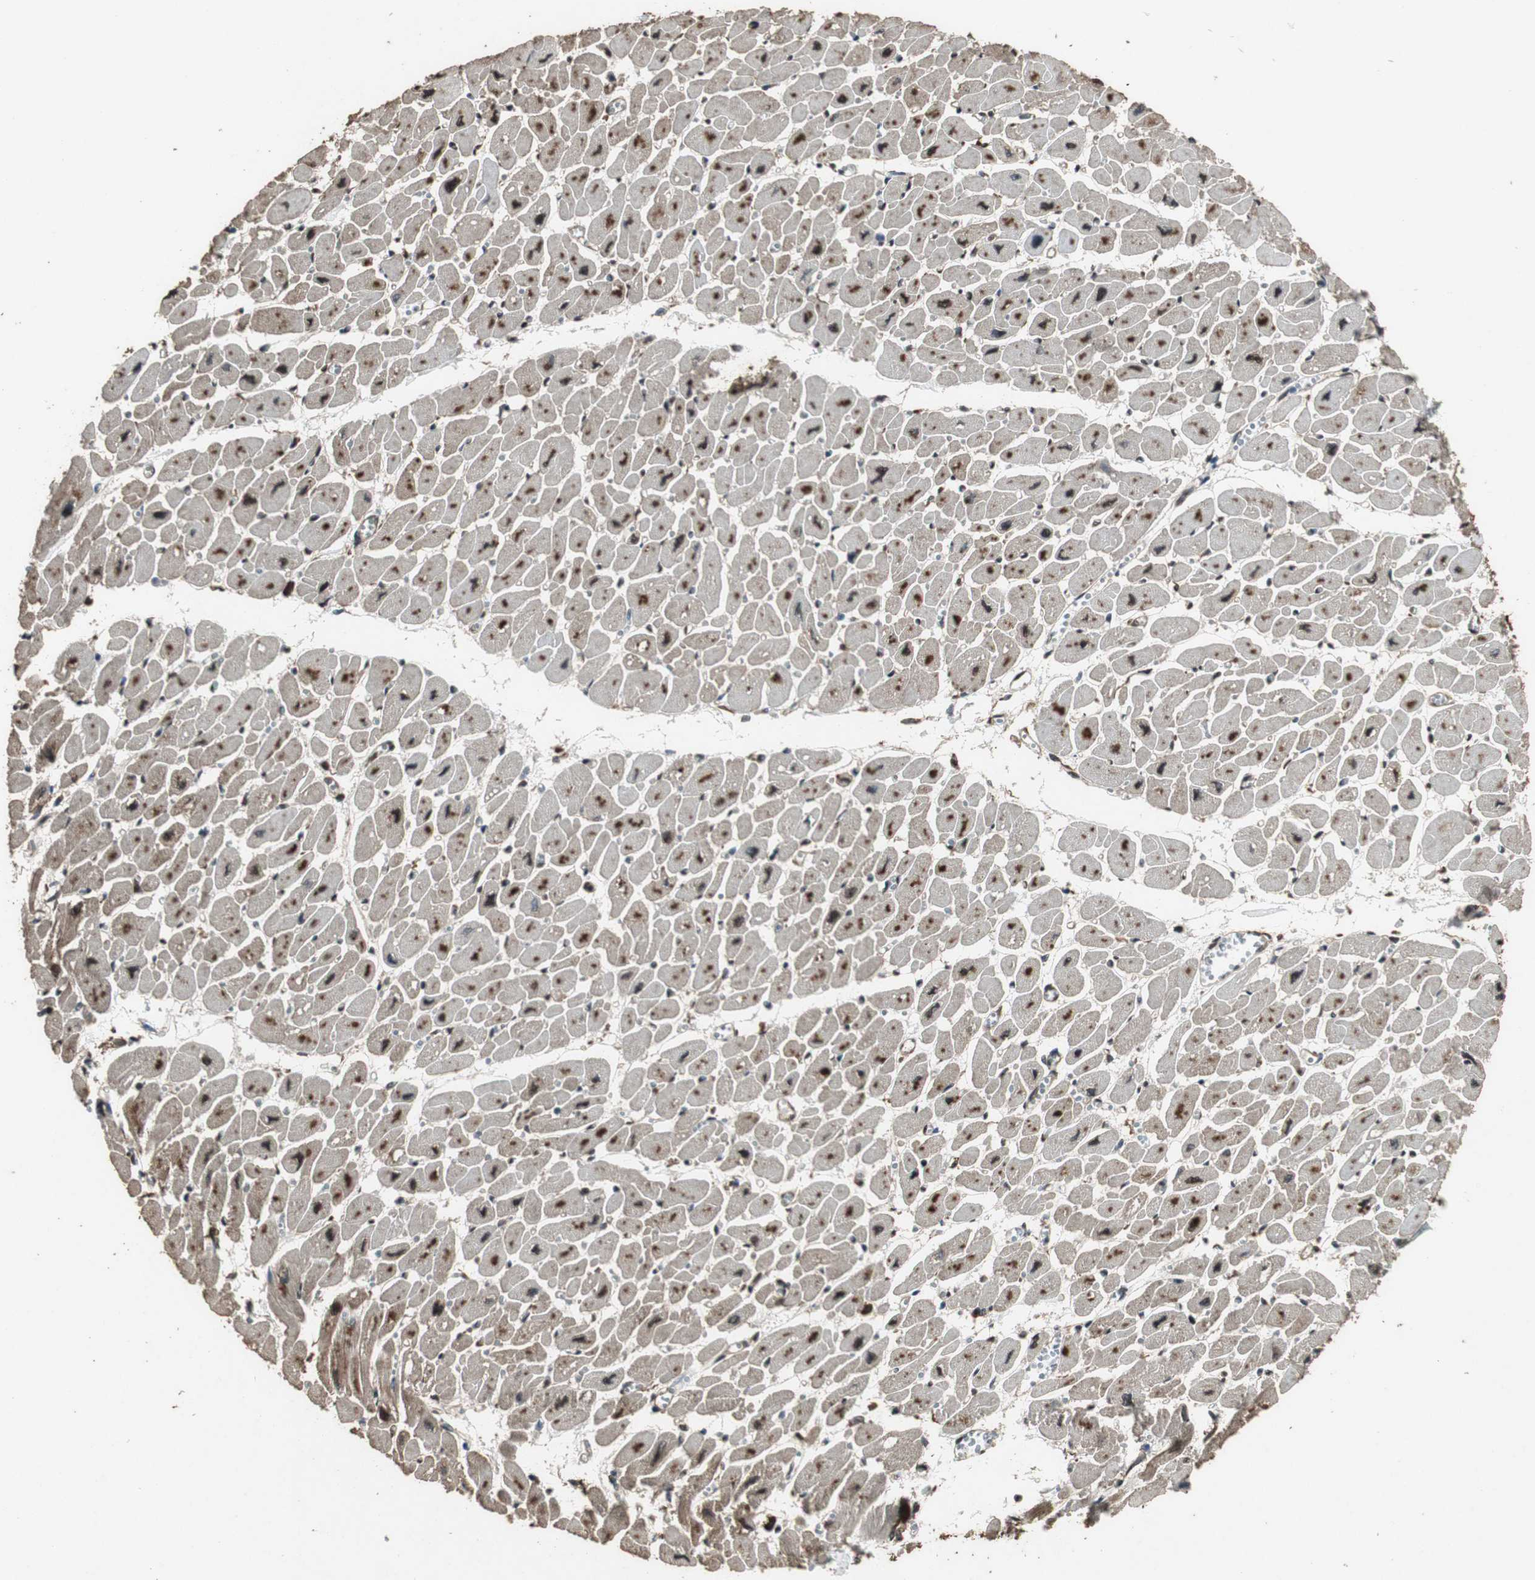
{"staining": {"intensity": "strong", "quantity": ">75%", "location": "cytoplasmic/membranous,nuclear"}, "tissue": "heart muscle", "cell_type": "Cardiomyocytes", "image_type": "normal", "snomed": [{"axis": "morphology", "description": "Normal tissue, NOS"}, {"axis": "topography", "description": "Heart"}], "caption": "Brown immunohistochemical staining in unremarkable human heart muscle reveals strong cytoplasmic/membranous,nuclear staining in about >75% of cardiomyocytes.", "gene": "PPP1R13B", "patient": {"sex": "female", "age": 54}}